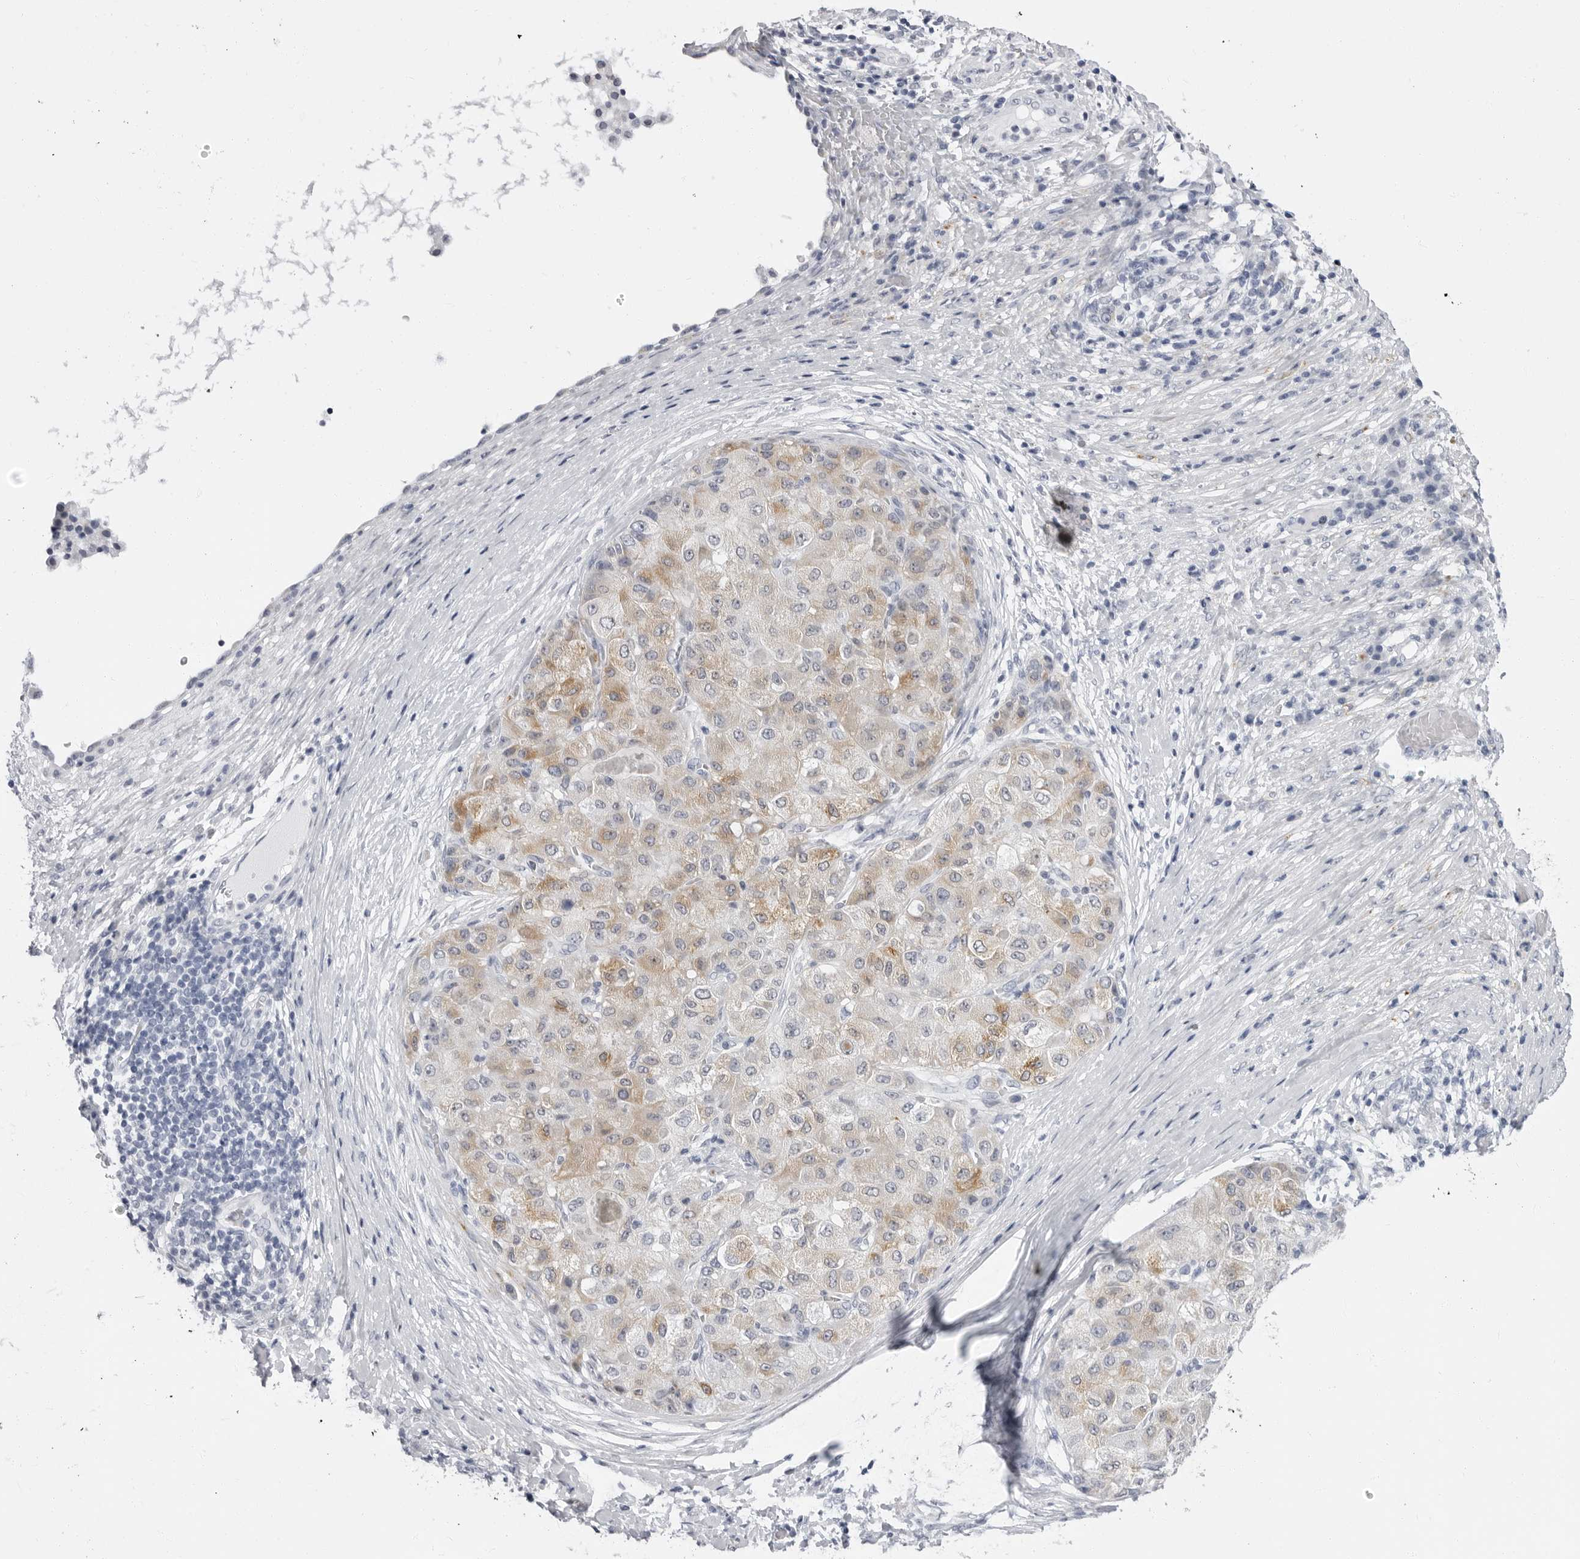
{"staining": {"intensity": "weak", "quantity": "25%-75%", "location": "cytoplasmic/membranous"}, "tissue": "liver cancer", "cell_type": "Tumor cells", "image_type": "cancer", "snomed": [{"axis": "morphology", "description": "Carcinoma, Hepatocellular, NOS"}, {"axis": "topography", "description": "Liver"}], "caption": "This is a micrograph of IHC staining of liver cancer (hepatocellular carcinoma), which shows weak staining in the cytoplasmic/membranous of tumor cells.", "gene": "ERICH3", "patient": {"sex": "male", "age": 80}}